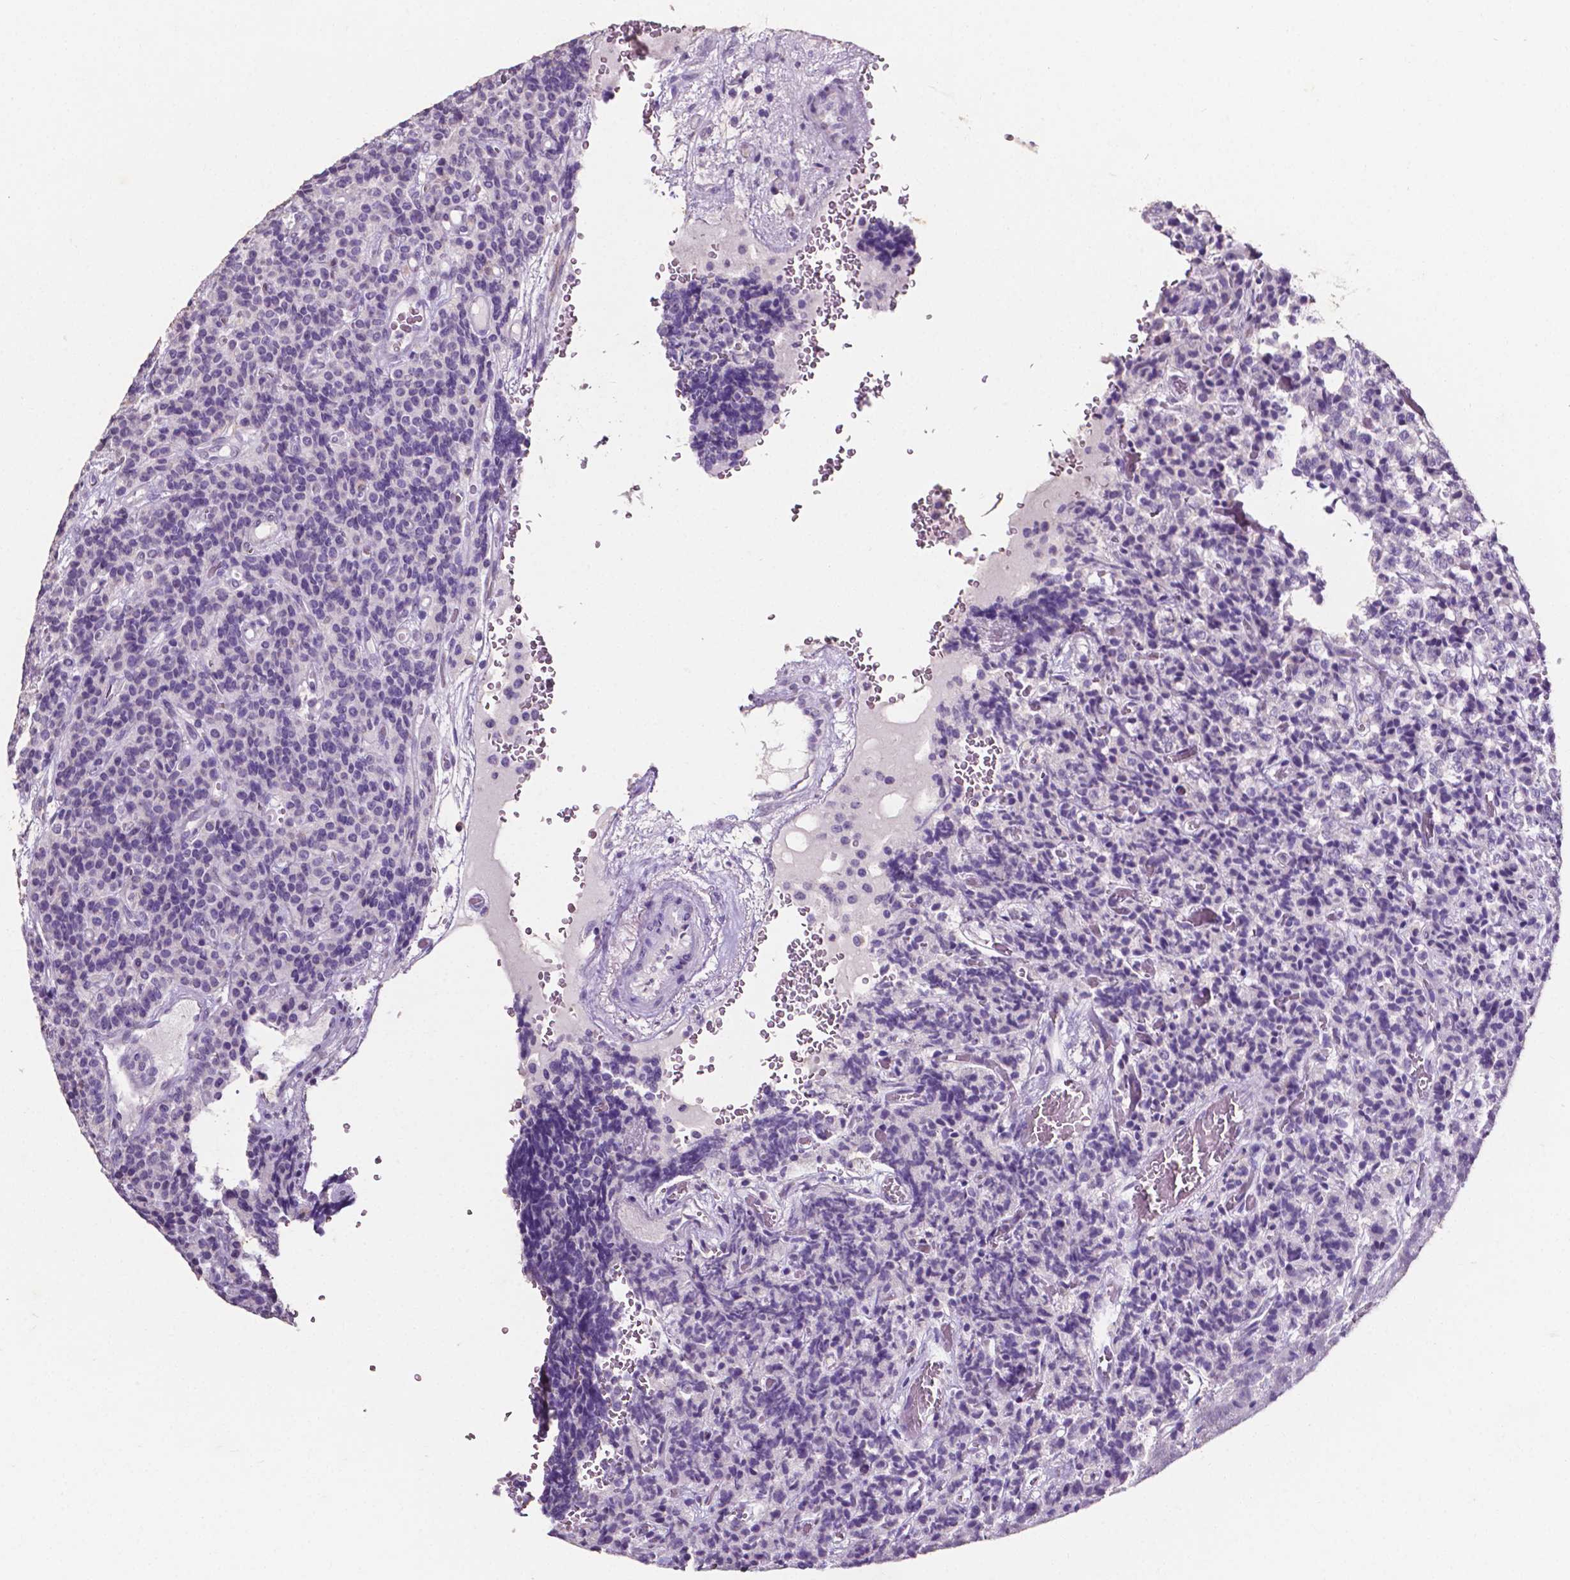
{"staining": {"intensity": "negative", "quantity": "none", "location": "none"}, "tissue": "carcinoid", "cell_type": "Tumor cells", "image_type": "cancer", "snomed": [{"axis": "morphology", "description": "Carcinoid, malignant, NOS"}, {"axis": "topography", "description": "Pancreas"}], "caption": "This histopathology image is of carcinoid stained with IHC to label a protein in brown with the nuclei are counter-stained blue. There is no expression in tumor cells.", "gene": "PSAT1", "patient": {"sex": "male", "age": 36}}